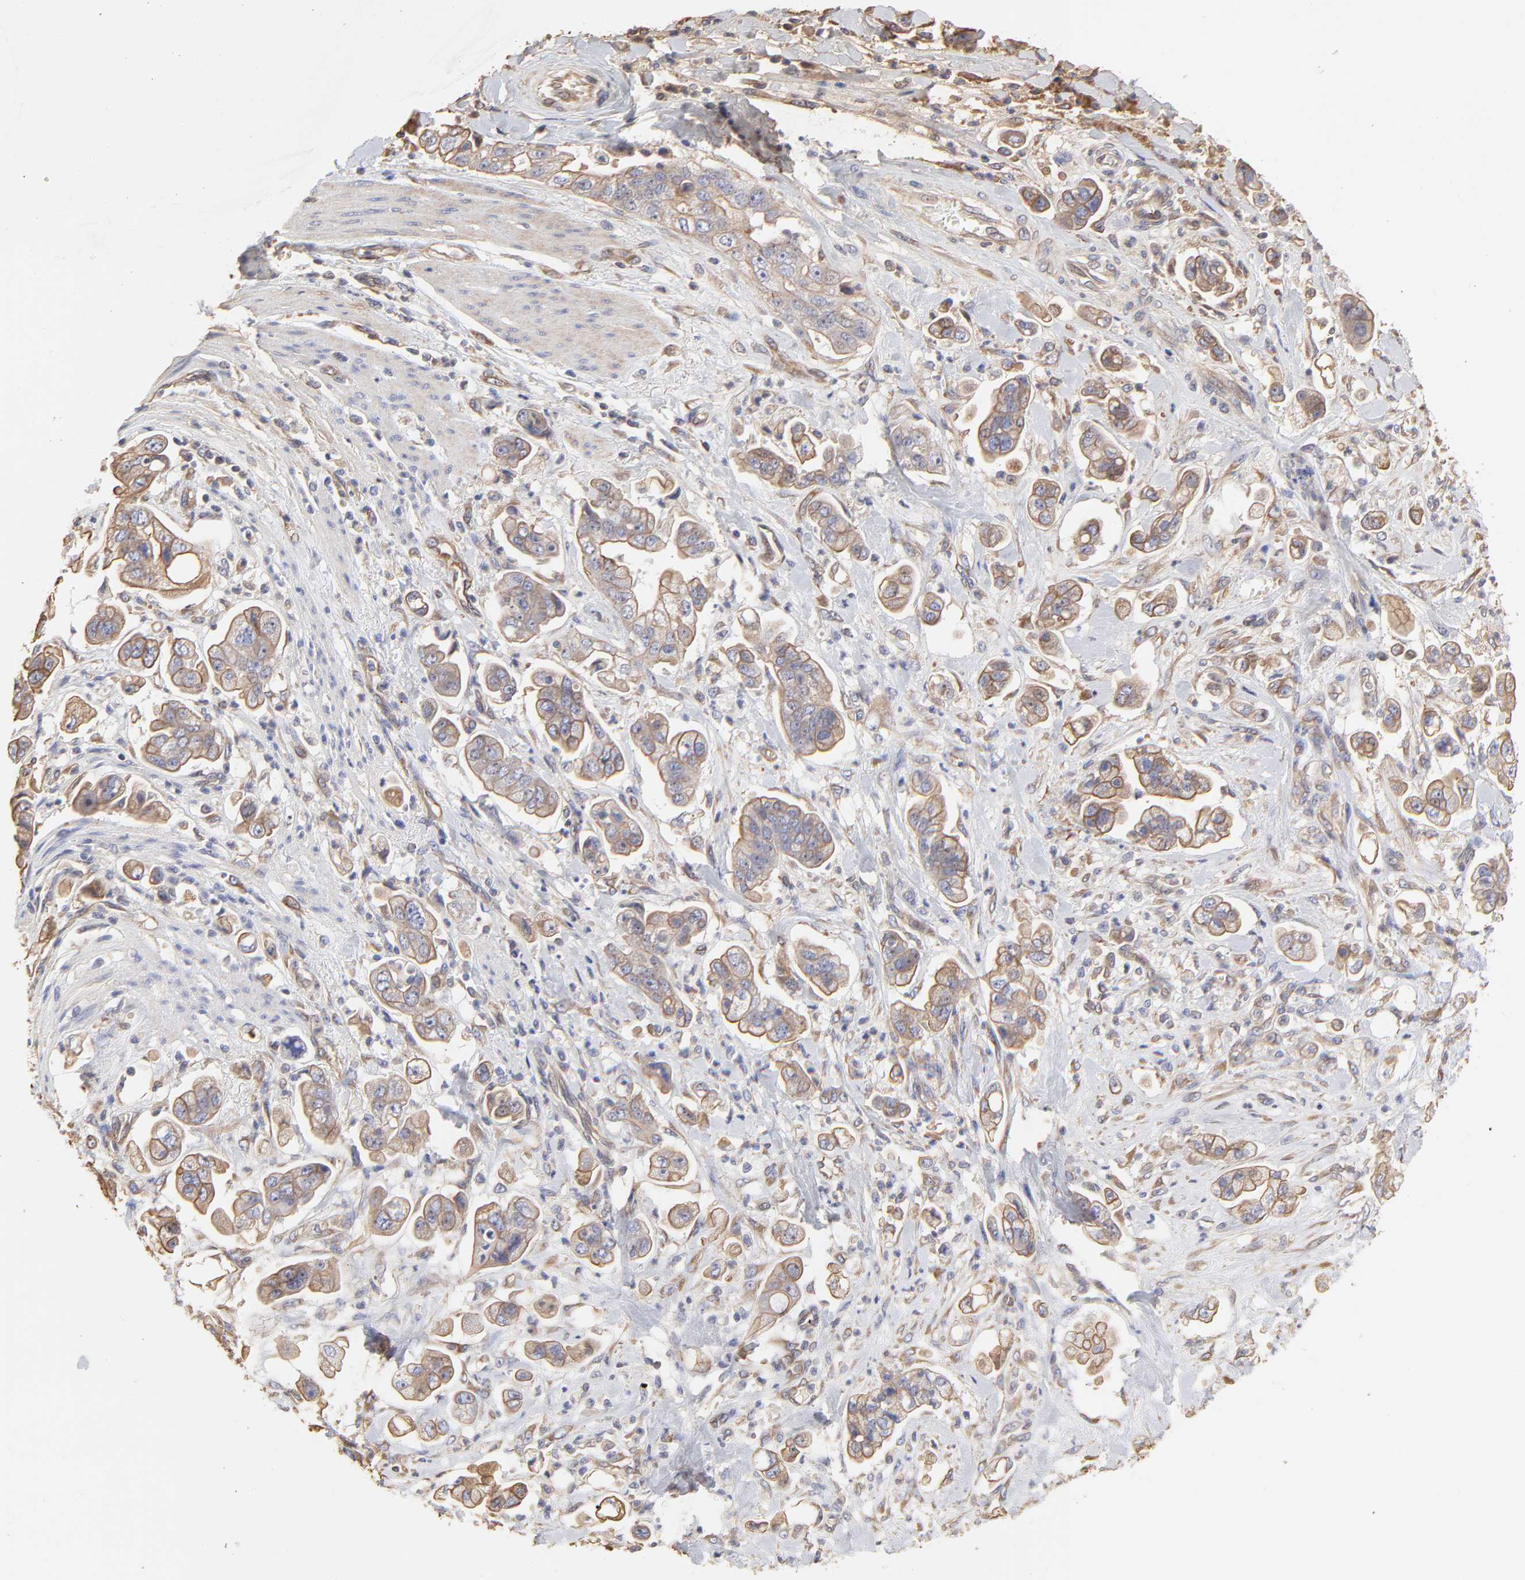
{"staining": {"intensity": "moderate", "quantity": "25%-75%", "location": "cytoplasmic/membranous"}, "tissue": "stomach cancer", "cell_type": "Tumor cells", "image_type": "cancer", "snomed": [{"axis": "morphology", "description": "Adenocarcinoma, NOS"}, {"axis": "topography", "description": "Stomach"}], "caption": "A photomicrograph of human stomach cancer stained for a protein exhibits moderate cytoplasmic/membranous brown staining in tumor cells.", "gene": "LRCH2", "patient": {"sex": "male", "age": 62}}